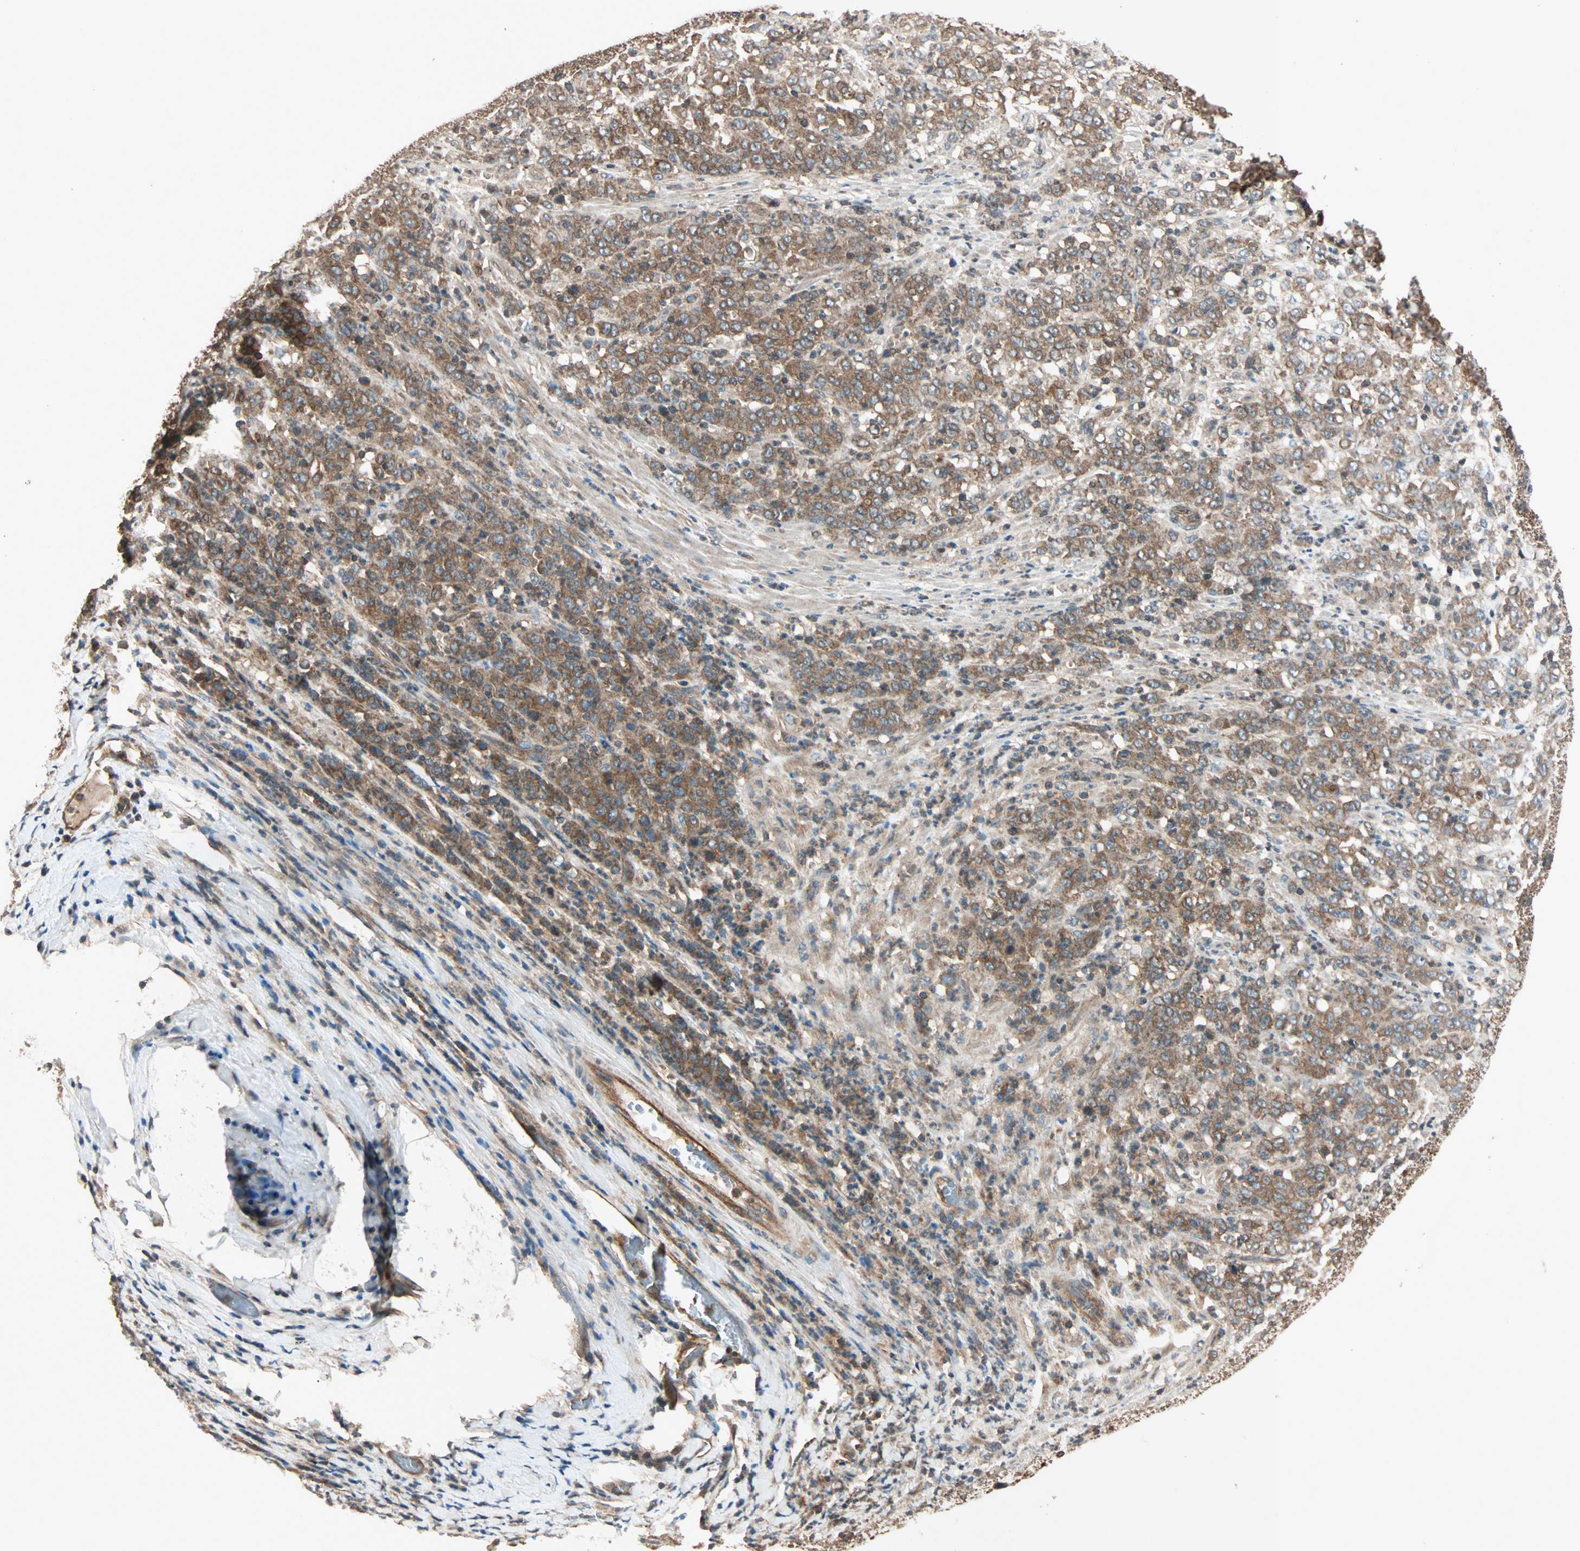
{"staining": {"intensity": "moderate", "quantity": ">75%", "location": "cytoplasmic/membranous"}, "tissue": "stomach cancer", "cell_type": "Tumor cells", "image_type": "cancer", "snomed": [{"axis": "morphology", "description": "Adenocarcinoma, NOS"}, {"axis": "topography", "description": "Stomach, lower"}], "caption": "Immunohistochemical staining of human stomach adenocarcinoma exhibits medium levels of moderate cytoplasmic/membranous protein positivity in about >75% of tumor cells.", "gene": "MAP3K21", "patient": {"sex": "female", "age": 71}}